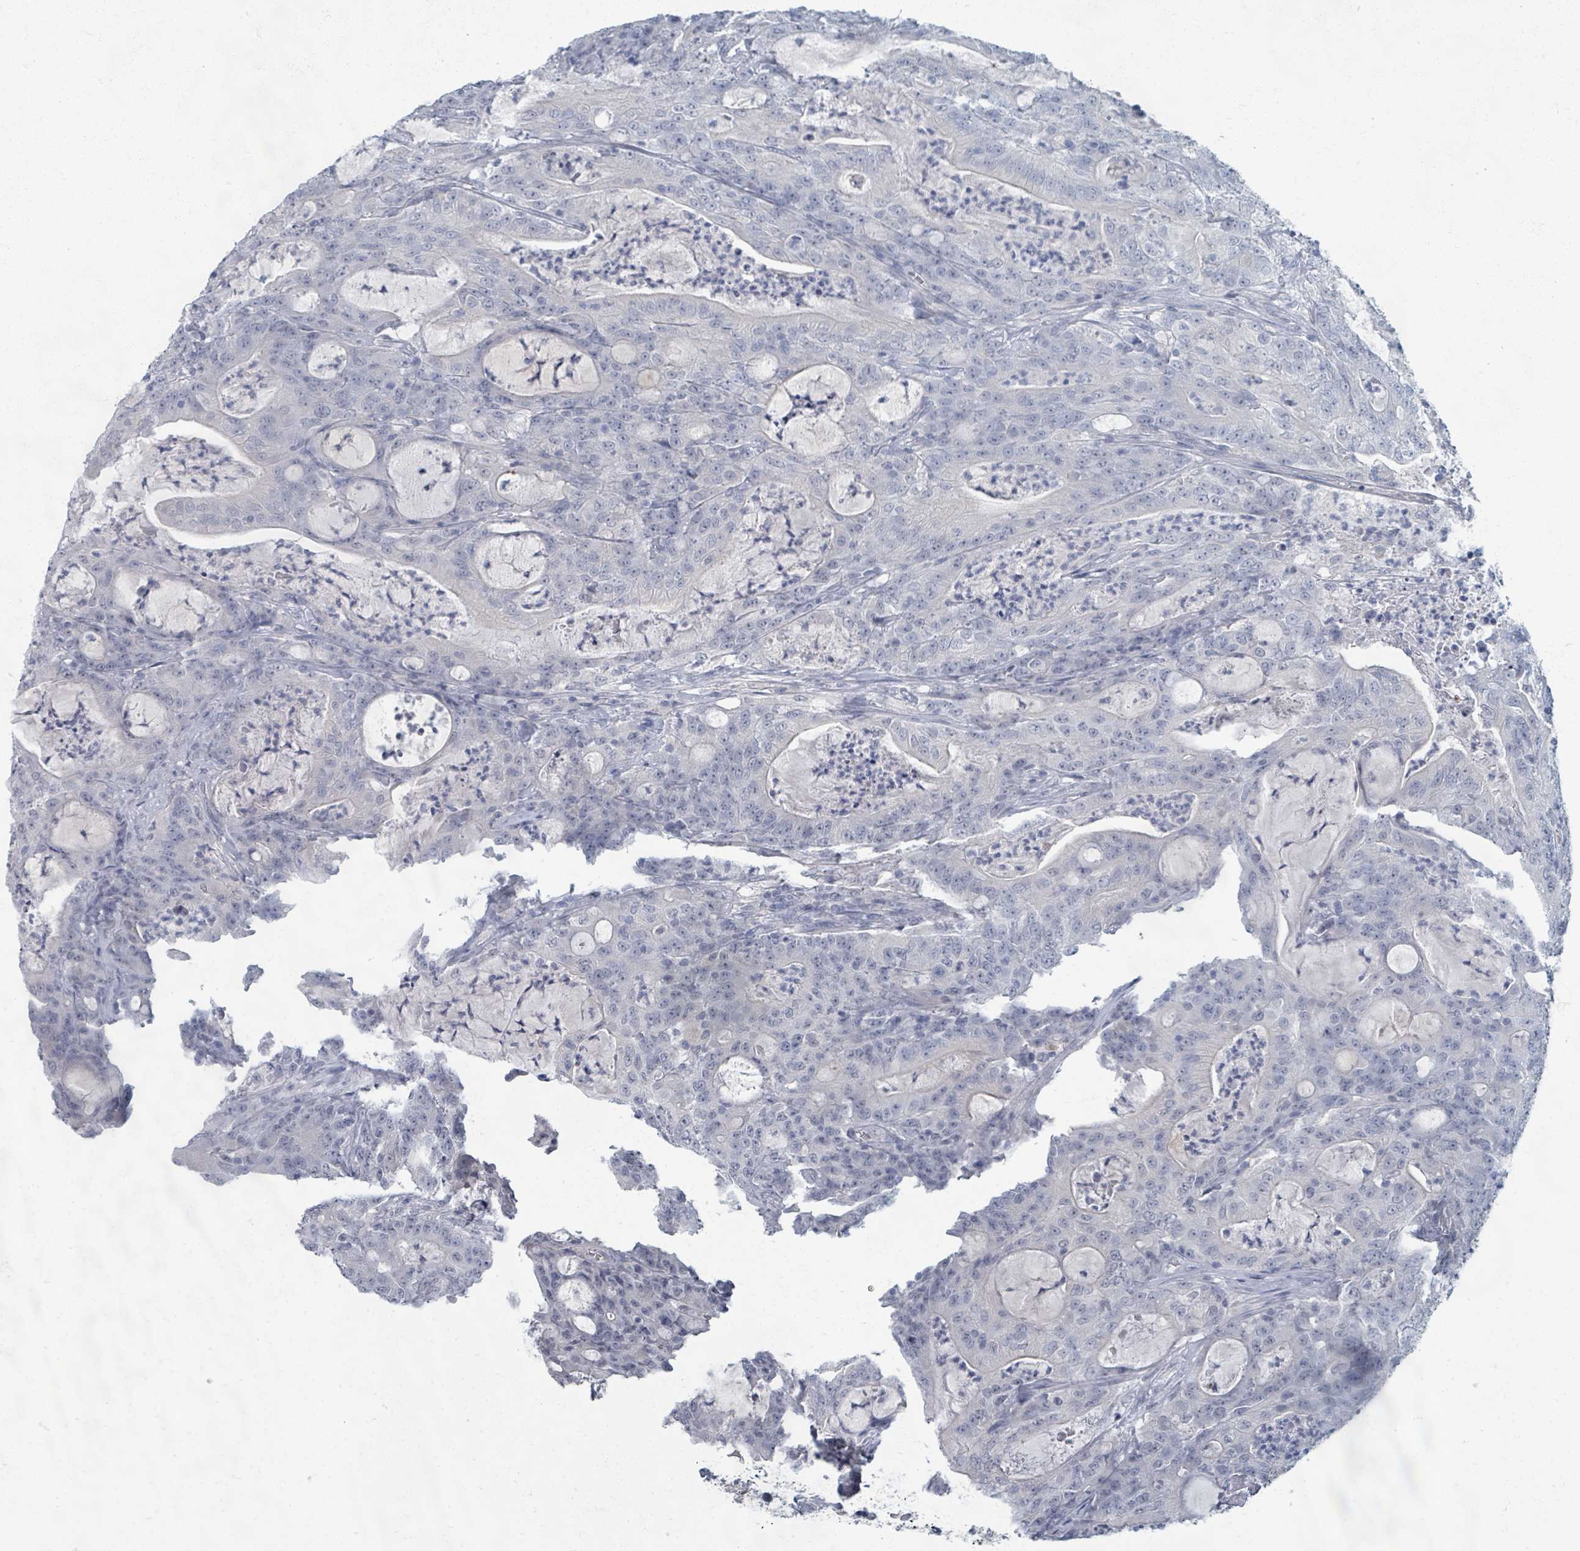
{"staining": {"intensity": "negative", "quantity": "none", "location": "none"}, "tissue": "colorectal cancer", "cell_type": "Tumor cells", "image_type": "cancer", "snomed": [{"axis": "morphology", "description": "Adenocarcinoma, NOS"}, {"axis": "topography", "description": "Colon"}], "caption": "Colorectal adenocarcinoma stained for a protein using immunohistochemistry reveals no staining tumor cells.", "gene": "WNT11", "patient": {"sex": "male", "age": 83}}